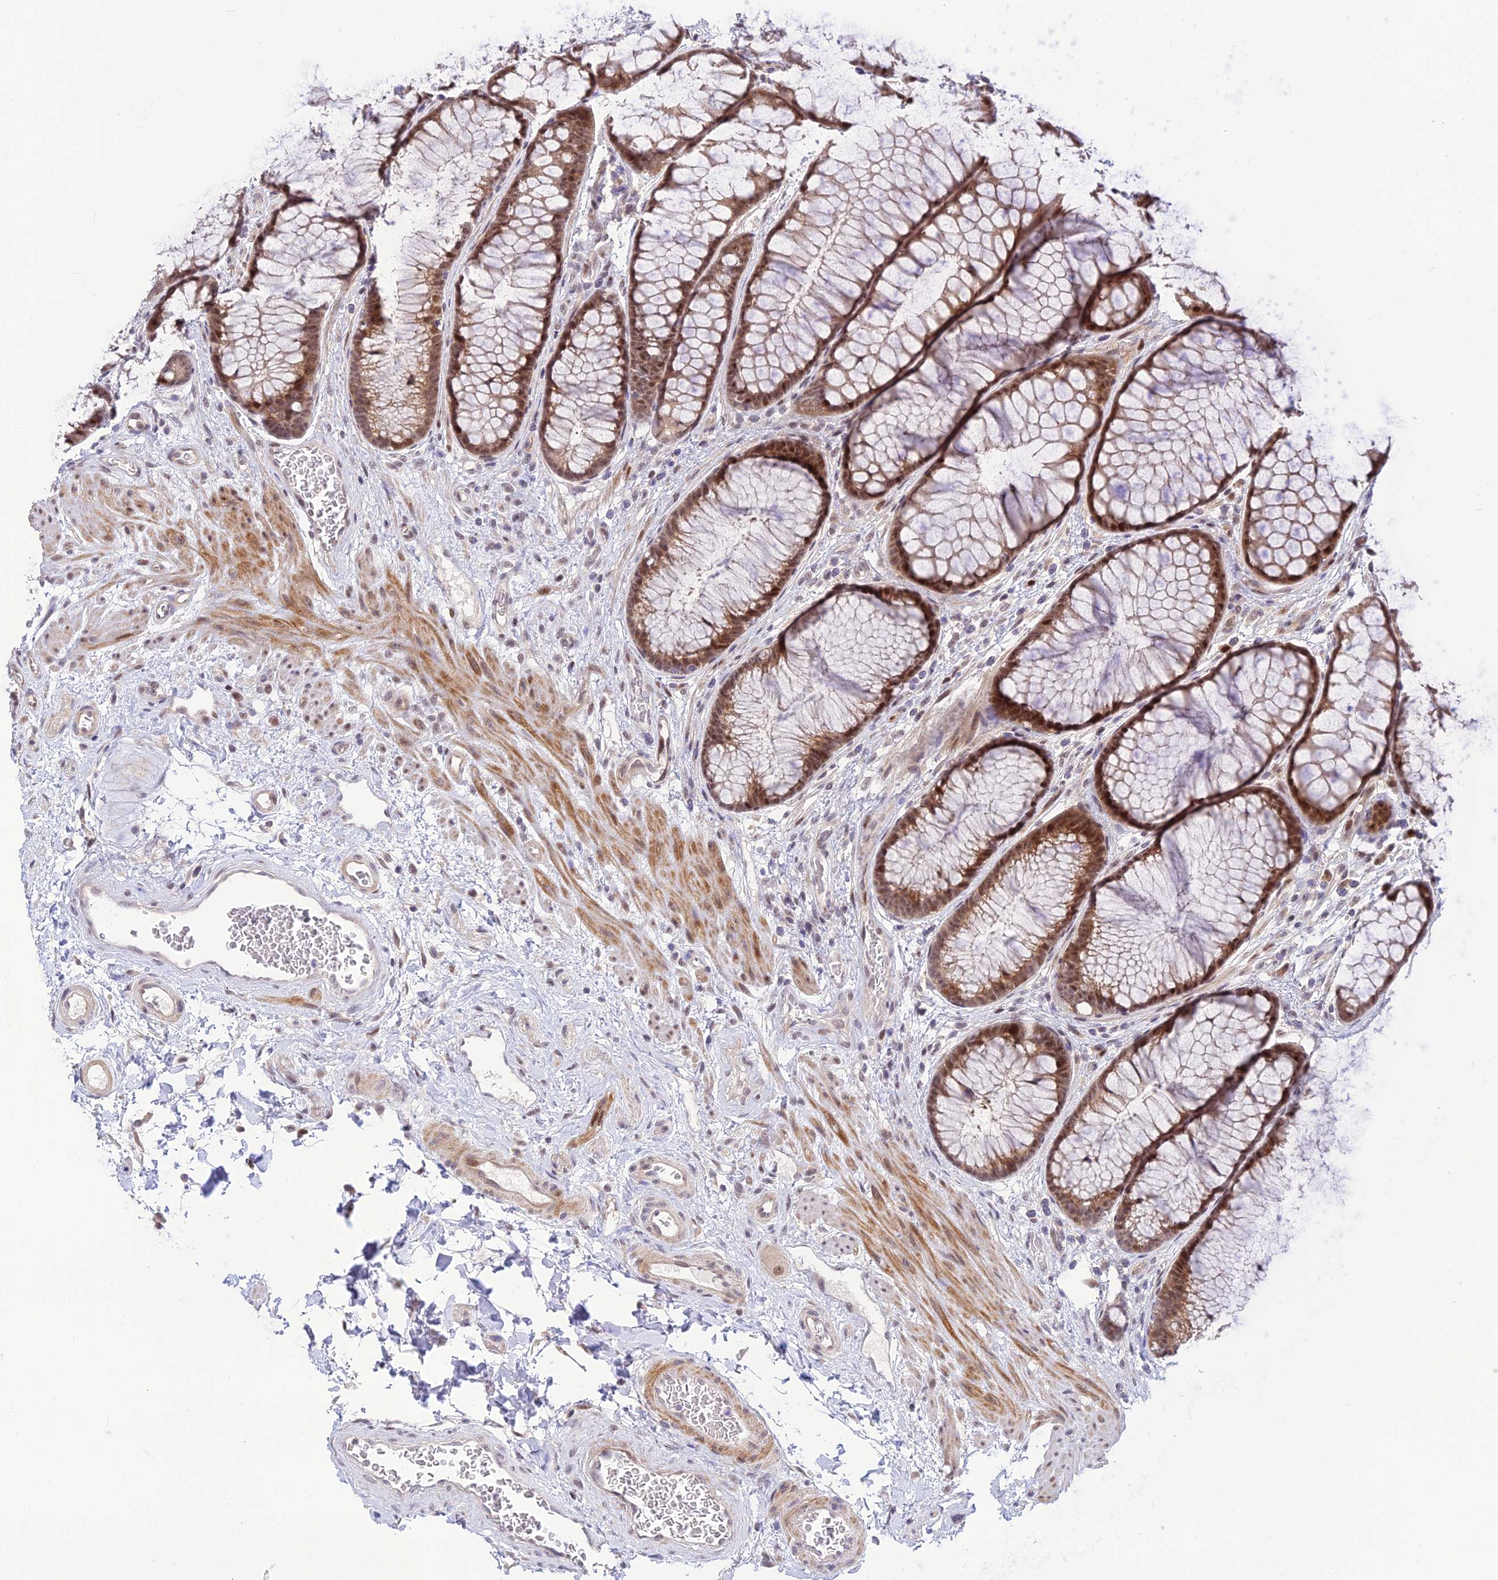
{"staining": {"intensity": "weak", "quantity": "<25%", "location": "cytoplasmic/membranous"}, "tissue": "colon", "cell_type": "Endothelial cells", "image_type": "normal", "snomed": [{"axis": "morphology", "description": "Normal tissue, NOS"}, {"axis": "topography", "description": "Colon"}], "caption": "Immunohistochemical staining of benign colon displays no significant positivity in endothelial cells. Nuclei are stained in blue.", "gene": "ASPDH", "patient": {"sex": "female", "age": 82}}